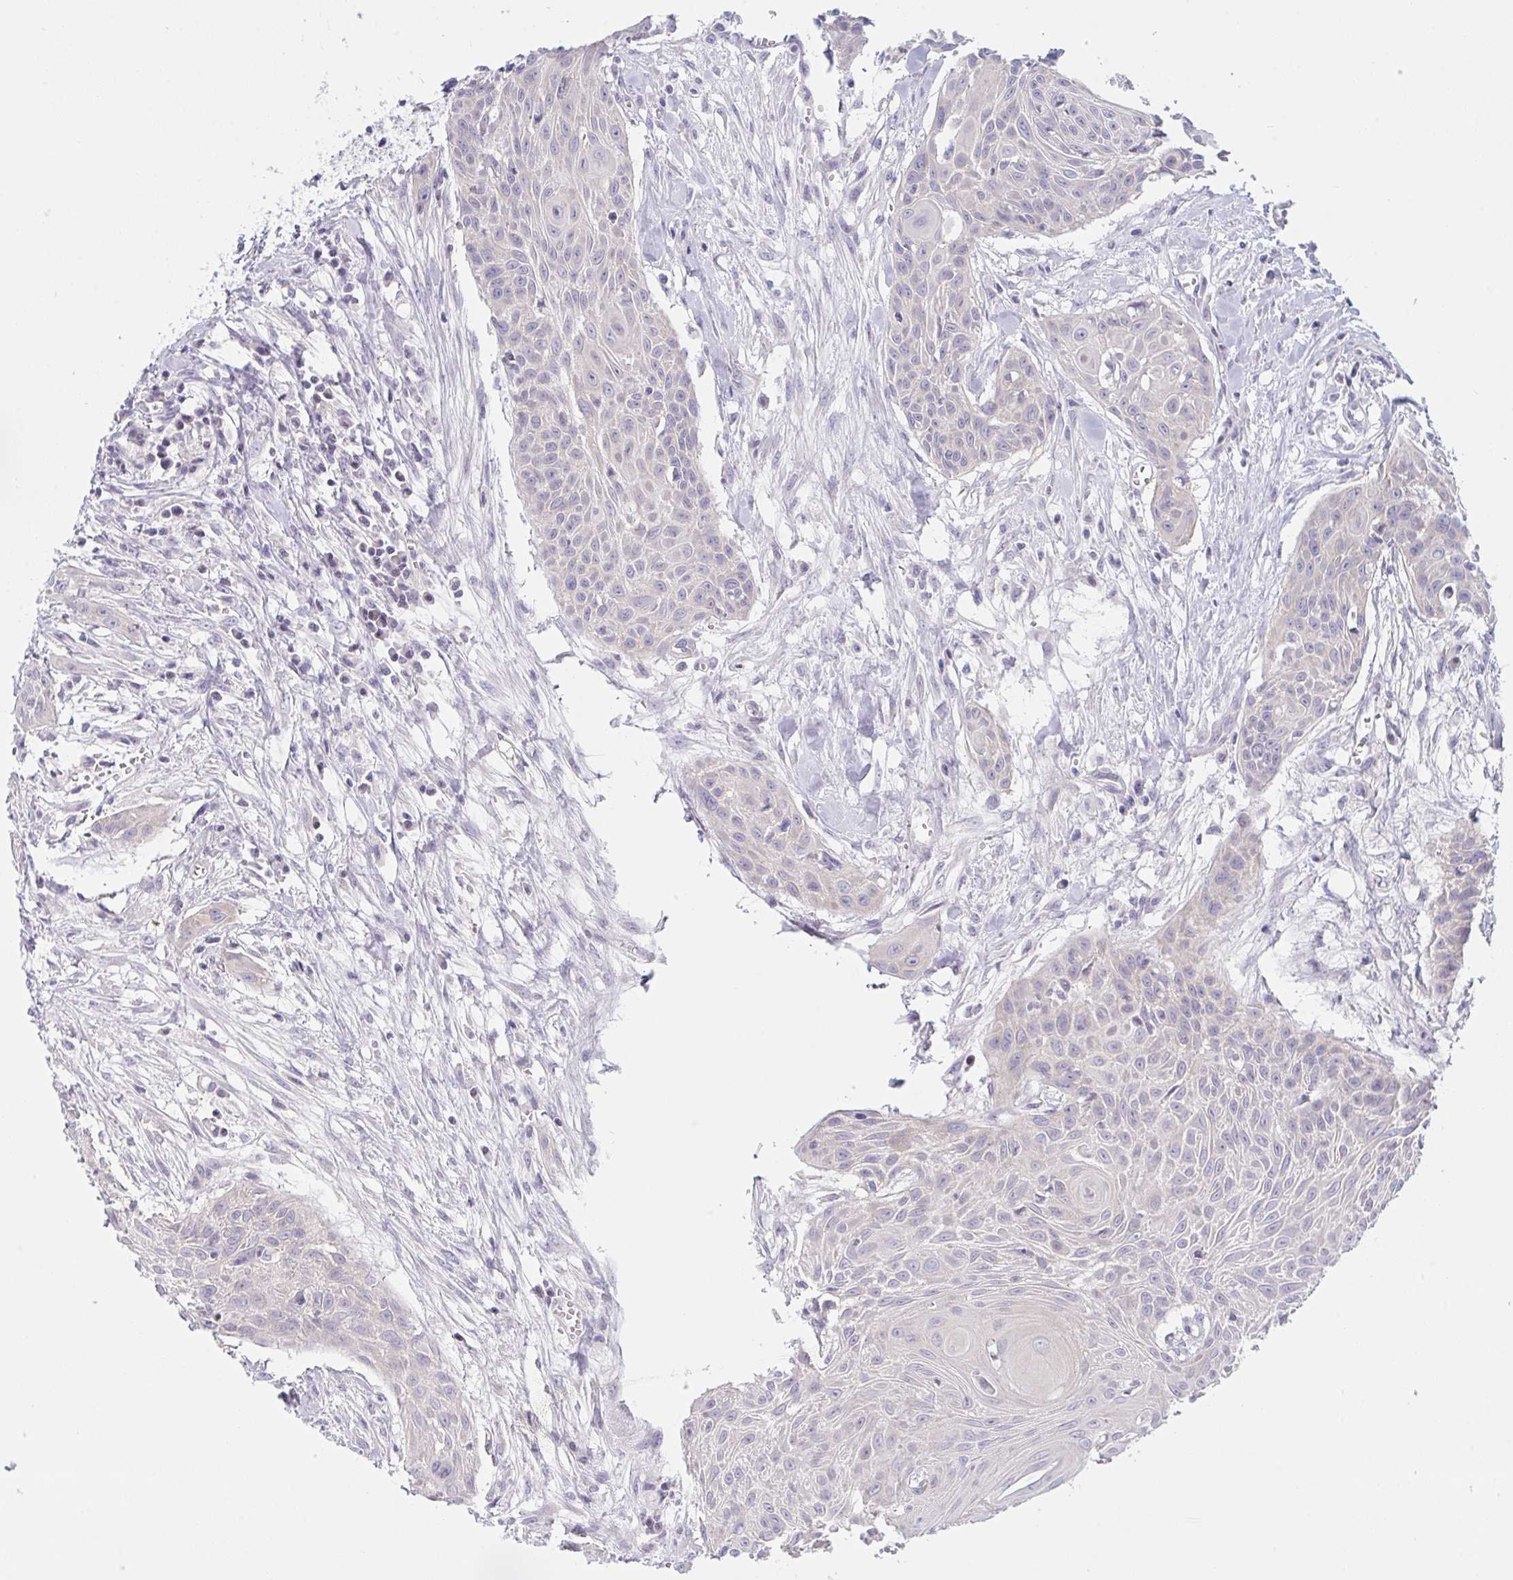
{"staining": {"intensity": "negative", "quantity": "none", "location": "none"}, "tissue": "head and neck cancer", "cell_type": "Tumor cells", "image_type": "cancer", "snomed": [{"axis": "morphology", "description": "Squamous cell carcinoma, NOS"}, {"axis": "topography", "description": "Lymph node"}, {"axis": "topography", "description": "Salivary gland"}, {"axis": "topography", "description": "Head-Neck"}], "caption": "Human head and neck cancer (squamous cell carcinoma) stained for a protein using immunohistochemistry (IHC) reveals no expression in tumor cells.", "gene": "NAA30", "patient": {"sex": "female", "age": 74}}